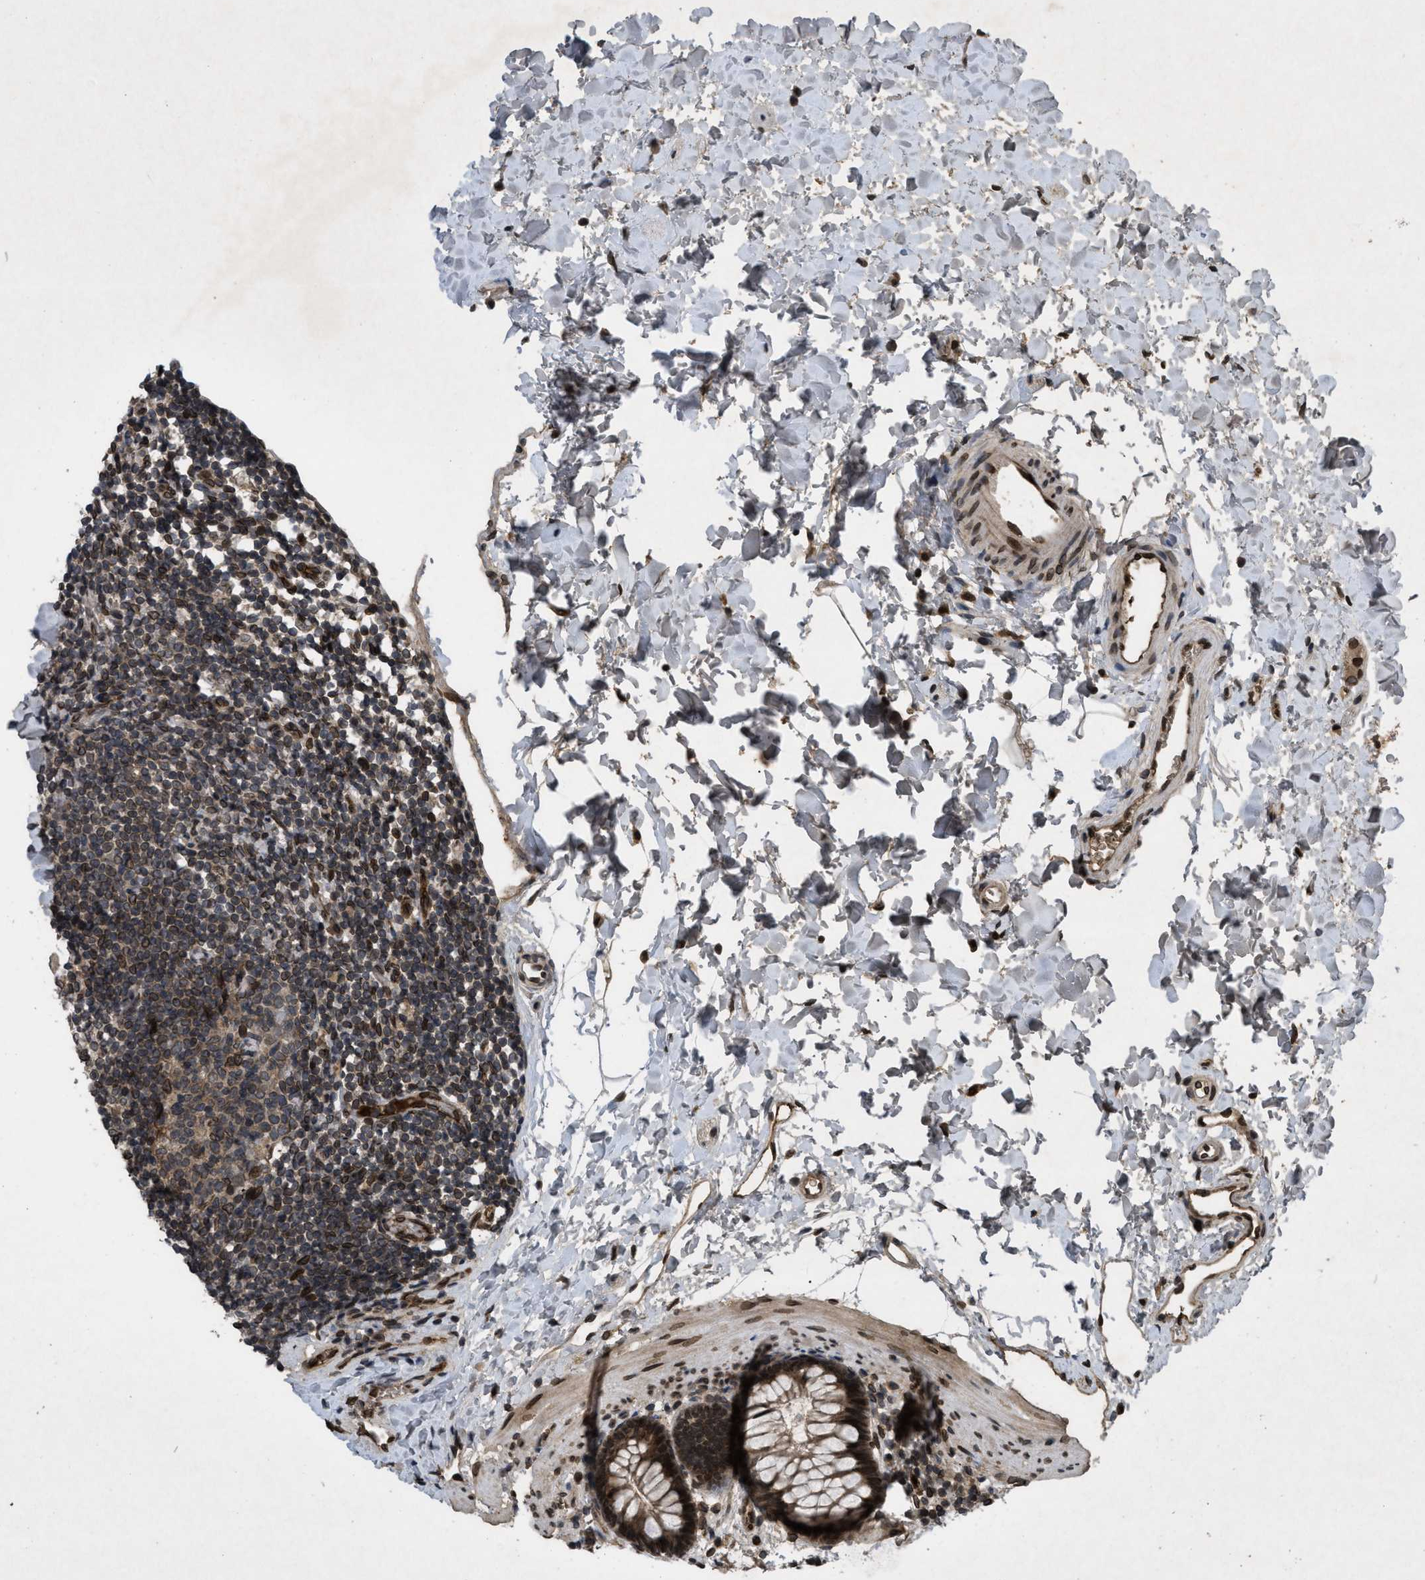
{"staining": {"intensity": "strong", "quantity": ">75%", "location": "cytoplasmic/membranous,nuclear"}, "tissue": "rectum", "cell_type": "Glandular cells", "image_type": "normal", "snomed": [{"axis": "morphology", "description": "Normal tissue, NOS"}, {"axis": "topography", "description": "Rectum"}], "caption": "Strong cytoplasmic/membranous,nuclear protein staining is present in approximately >75% of glandular cells in rectum.", "gene": "CRY1", "patient": {"sex": "female", "age": 24}}